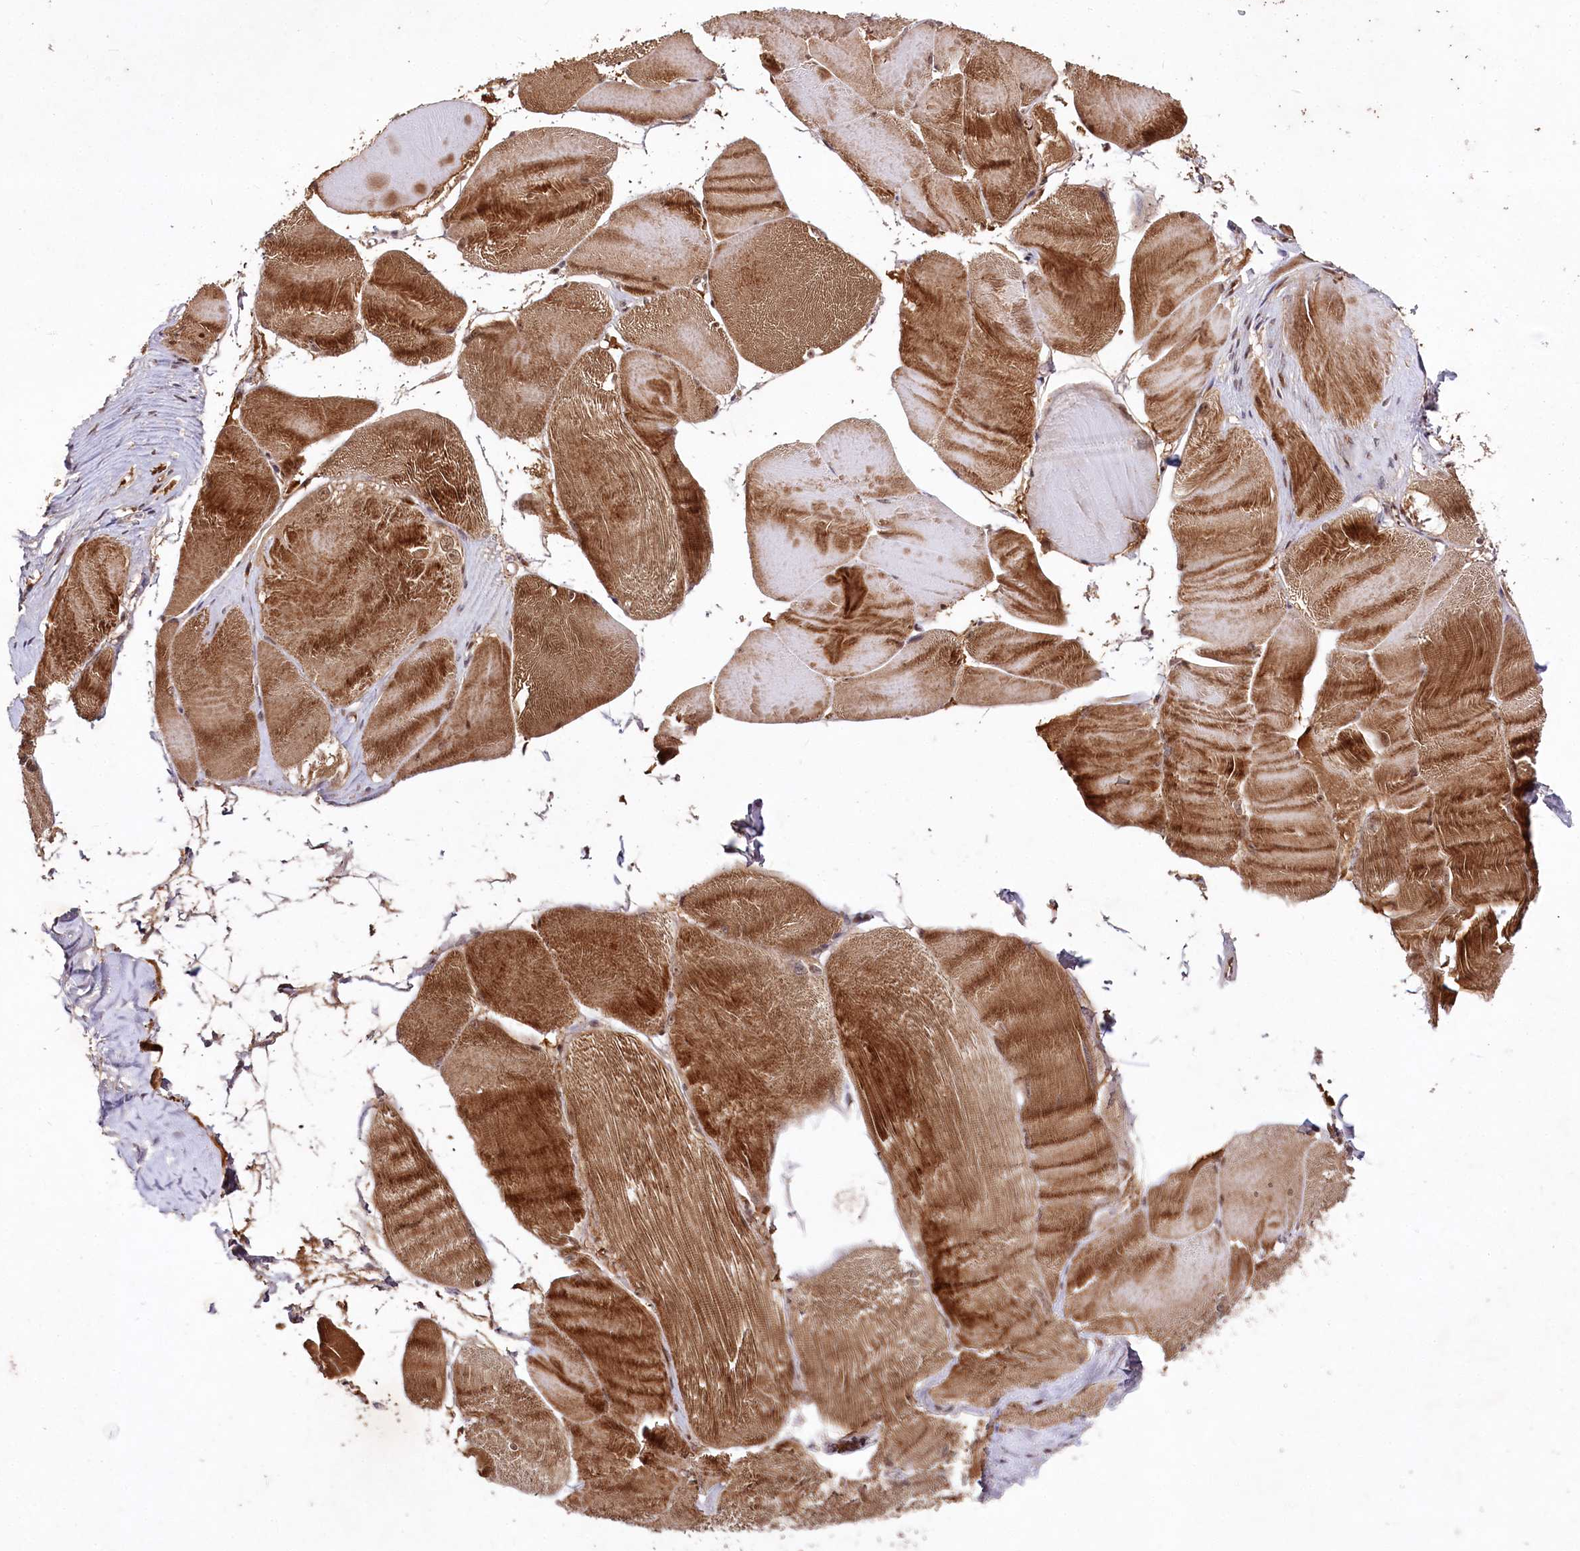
{"staining": {"intensity": "strong", "quantity": ">75%", "location": "cytoplasmic/membranous"}, "tissue": "skeletal muscle", "cell_type": "Myocytes", "image_type": "normal", "snomed": [{"axis": "morphology", "description": "Normal tissue, NOS"}, {"axis": "morphology", "description": "Basal cell carcinoma"}, {"axis": "topography", "description": "Skeletal muscle"}], "caption": "Immunohistochemical staining of normal skeletal muscle demonstrates high levels of strong cytoplasmic/membranous staining in approximately >75% of myocytes.", "gene": "DMP1", "patient": {"sex": "female", "age": 64}}